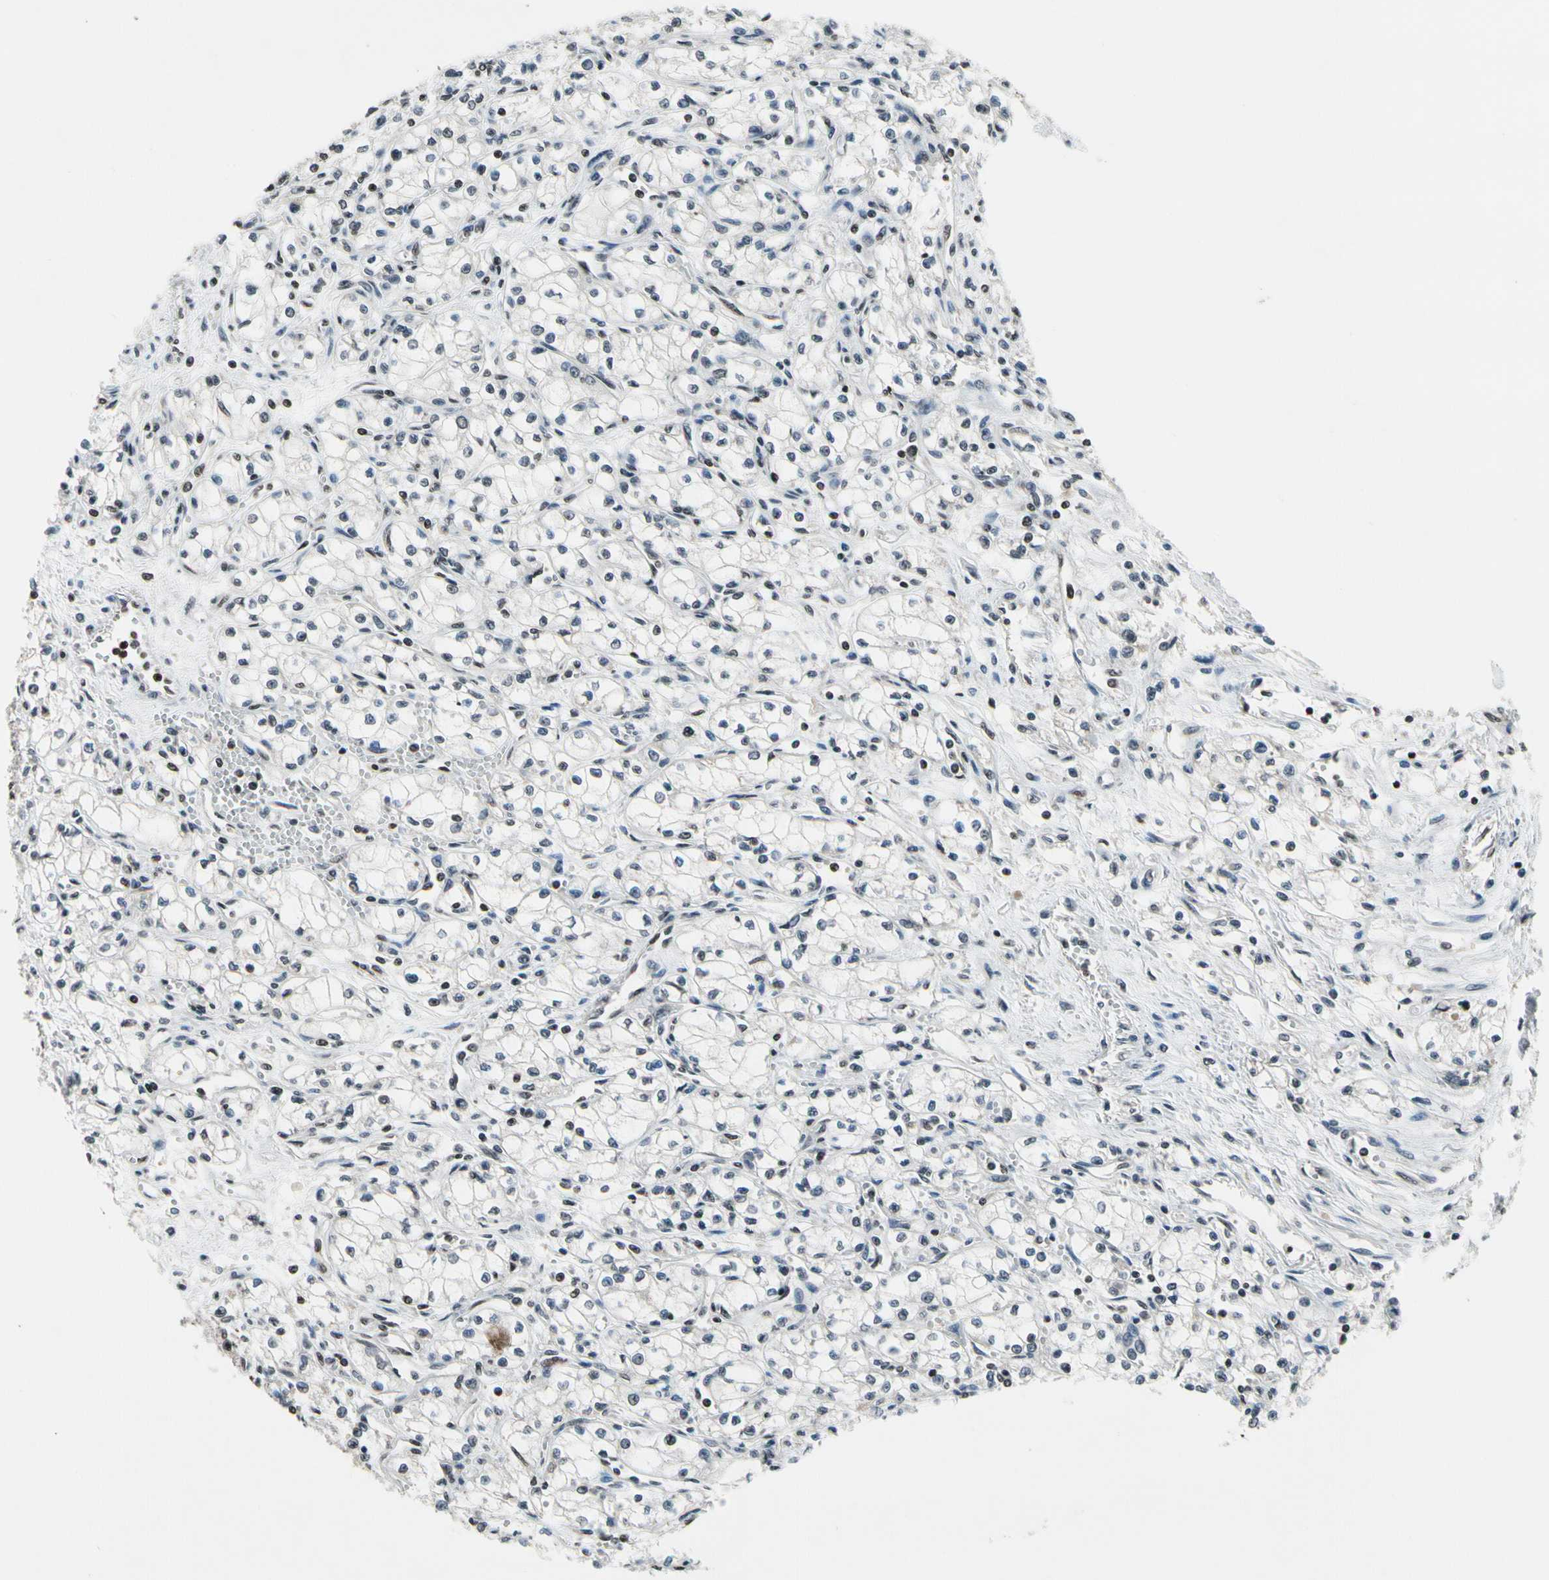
{"staining": {"intensity": "moderate", "quantity": "25%-75%", "location": "nuclear"}, "tissue": "renal cancer", "cell_type": "Tumor cells", "image_type": "cancer", "snomed": [{"axis": "morphology", "description": "Normal tissue, NOS"}, {"axis": "morphology", "description": "Adenocarcinoma, NOS"}, {"axis": "topography", "description": "Kidney"}], "caption": "Immunohistochemical staining of human renal adenocarcinoma displays moderate nuclear protein positivity in approximately 25%-75% of tumor cells. (IHC, brightfield microscopy, high magnification).", "gene": "RECQL", "patient": {"sex": "male", "age": 59}}